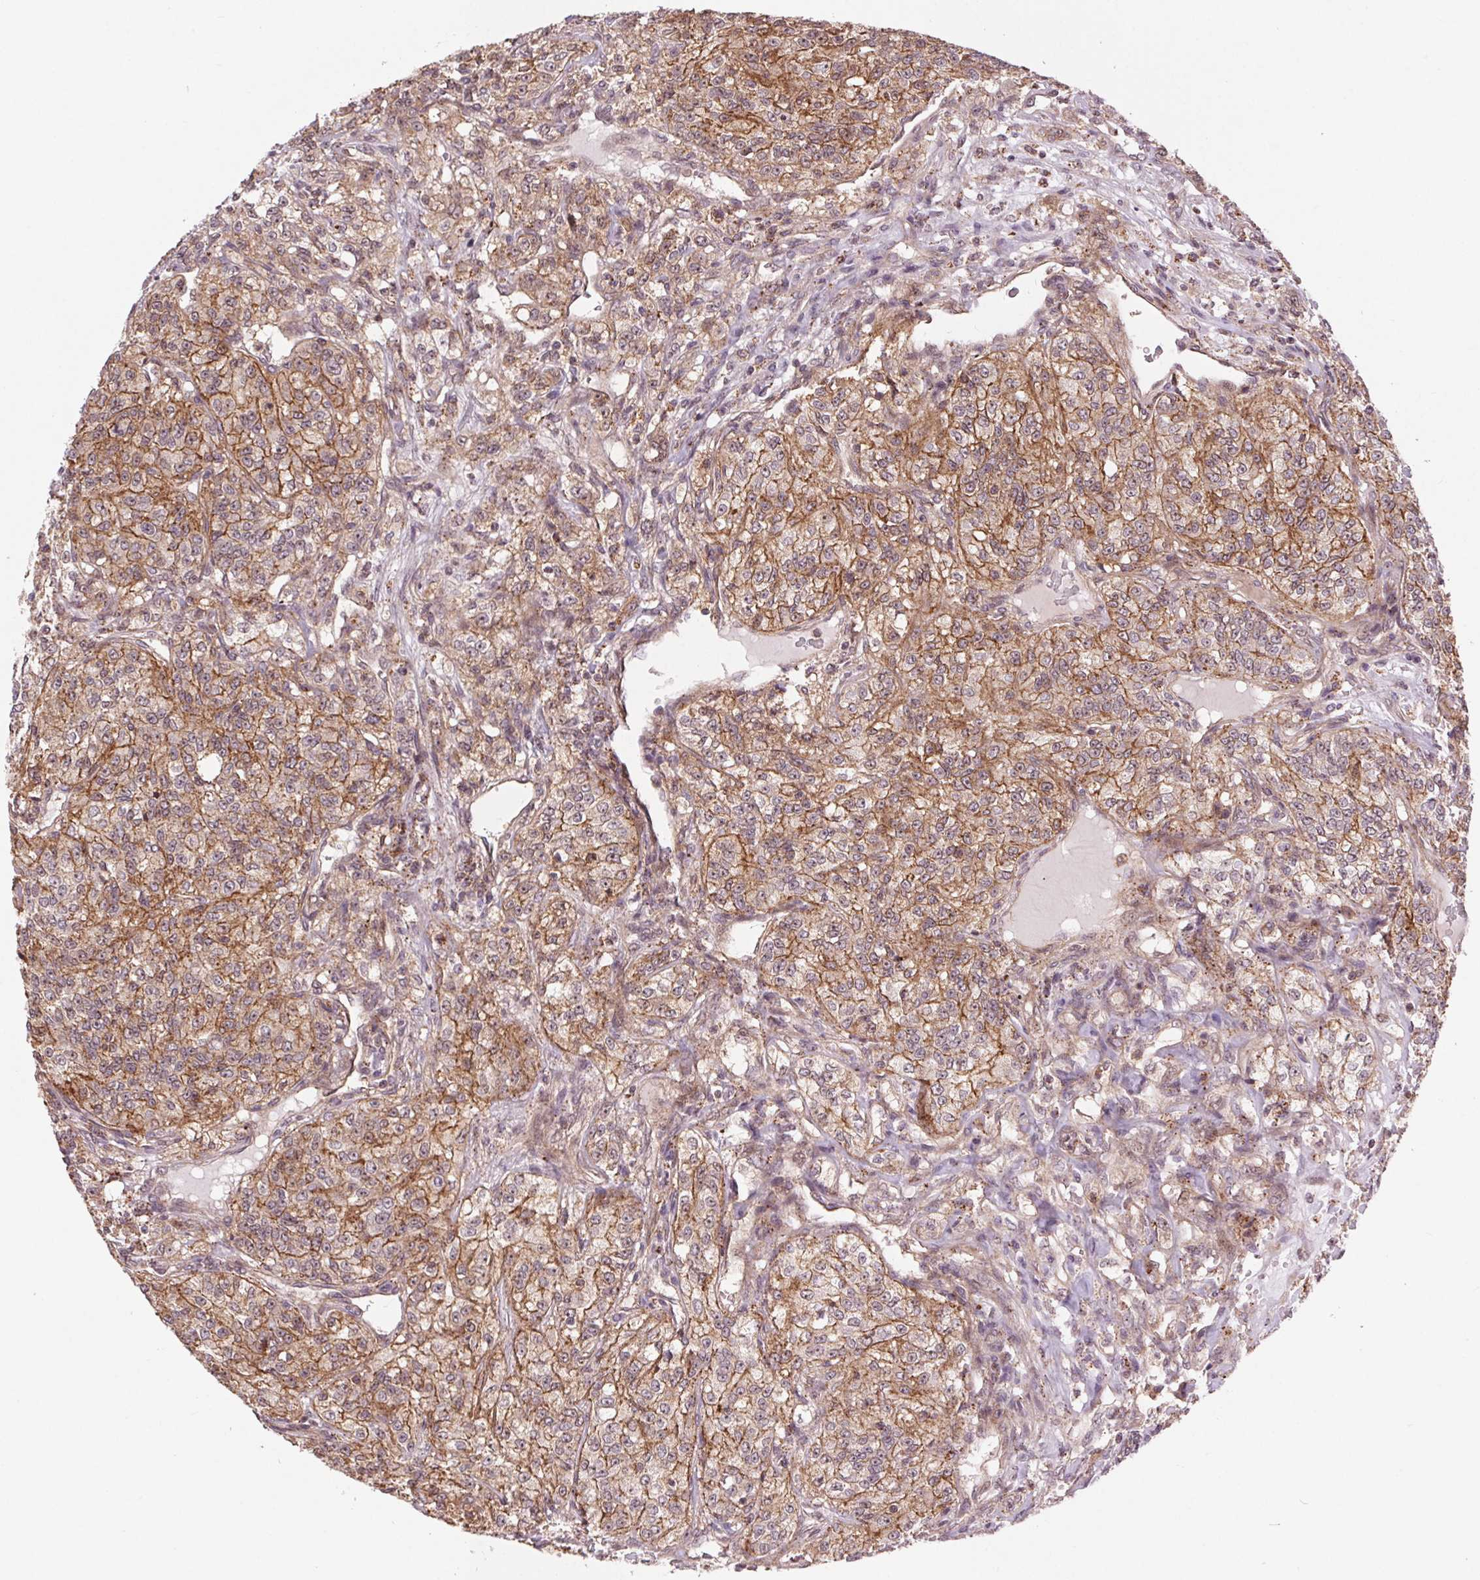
{"staining": {"intensity": "moderate", "quantity": ">75%", "location": "cytoplasmic/membranous"}, "tissue": "renal cancer", "cell_type": "Tumor cells", "image_type": "cancer", "snomed": [{"axis": "morphology", "description": "Adenocarcinoma, NOS"}, {"axis": "topography", "description": "Kidney"}], "caption": "Immunohistochemical staining of renal cancer (adenocarcinoma) displays moderate cytoplasmic/membranous protein positivity in approximately >75% of tumor cells.", "gene": "CHMP4B", "patient": {"sex": "female", "age": 63}}